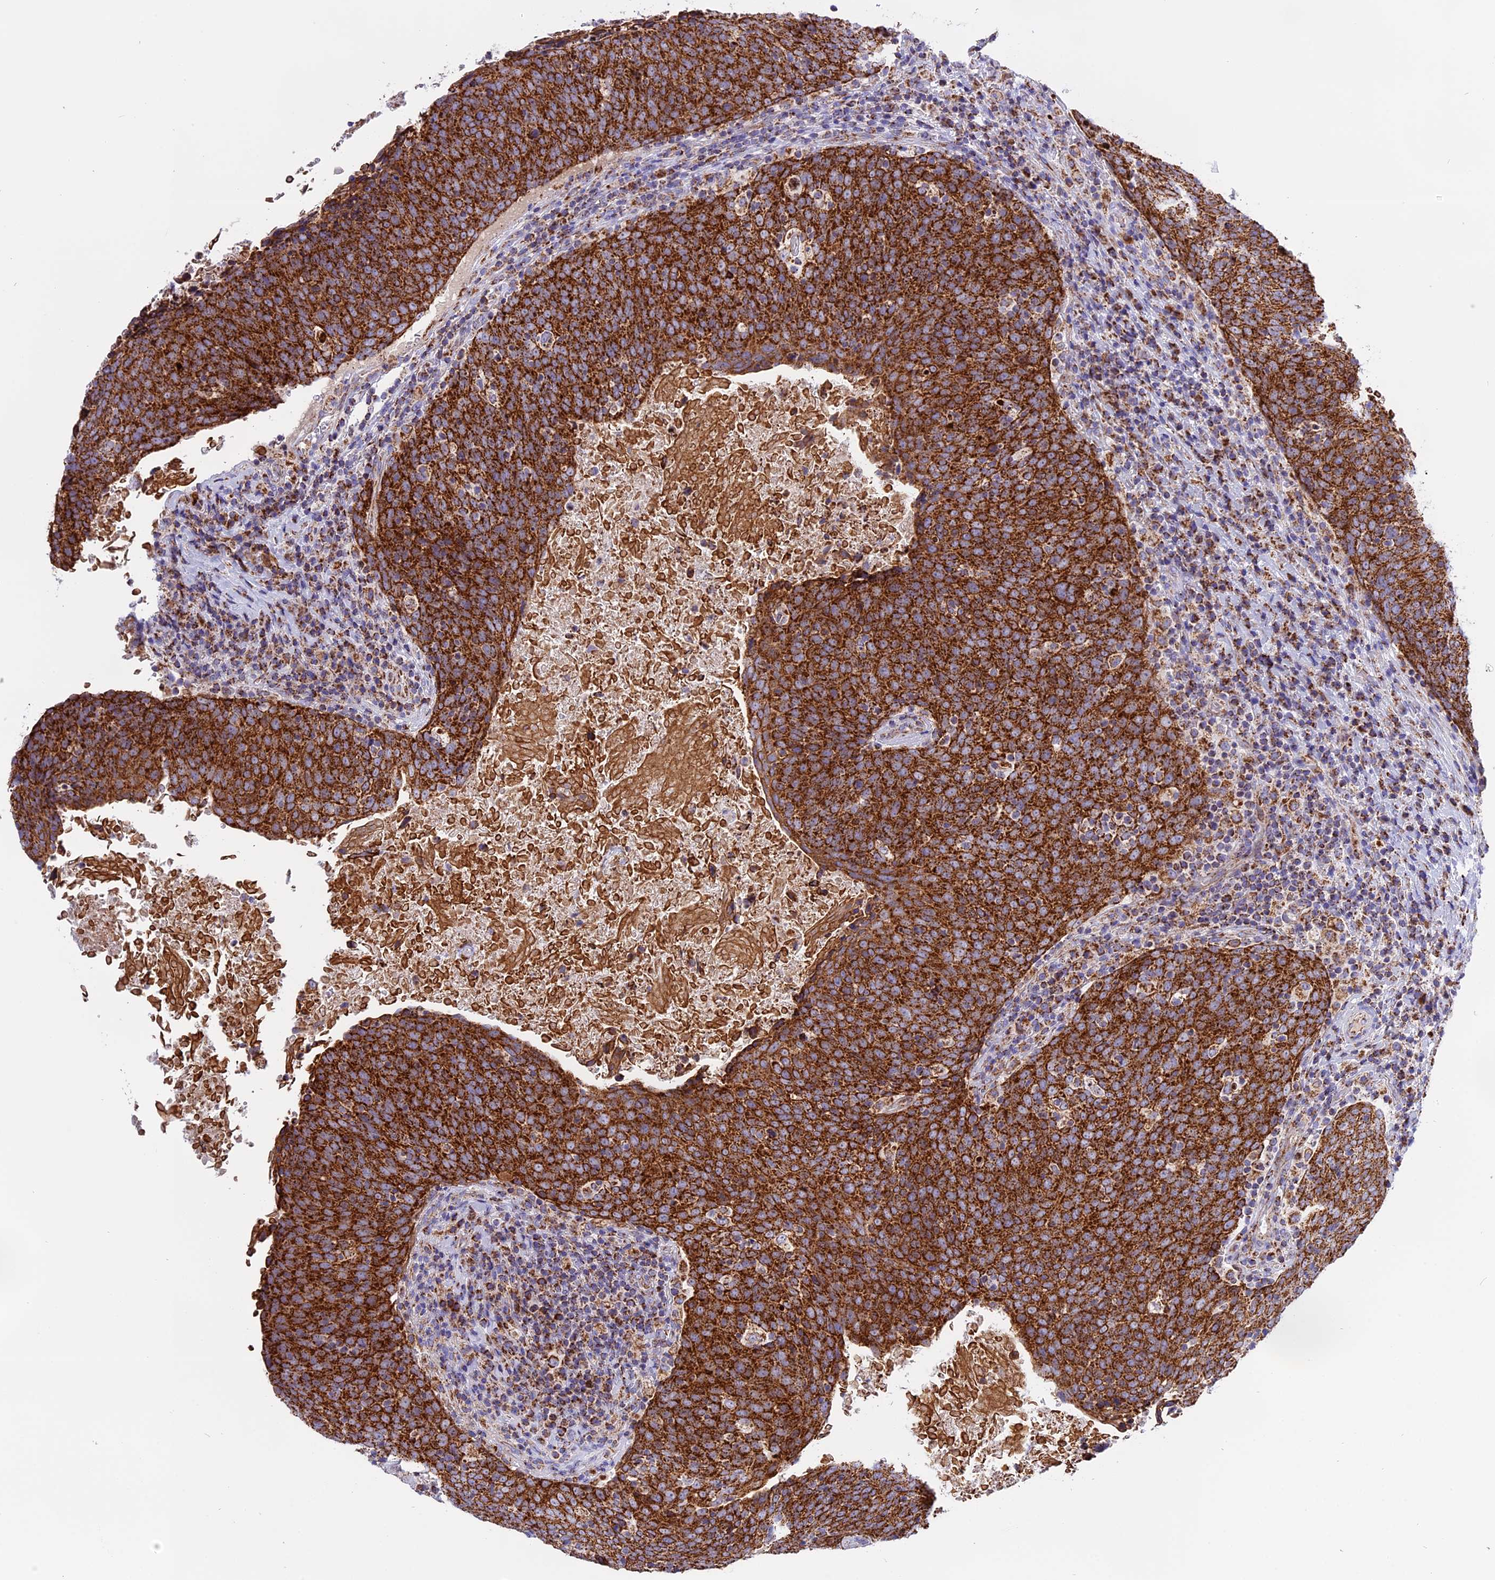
{"staining": {"intensity": "strong", "quantity": ">75%", "location": "cytoplasmic/membranous"}, "tissue": "head and neck cancer", "cell_type": "Tumor cells", "image_type": "cancer", "snomed": [{"axis": "morphology", "description": "Squamous cell carcinoma, NOS"}, {"axis": "morphology", "description": "Squamous cell carcinoma, metastatic, NOS"}, {"axis": "topography", "description": "Lymph node"}, {"axis": "topography", "description": "Head-Neck"}], "caption": "Human head and neck cancer stained for a protein (brown) displays strong cytoplasmic/membranous positive staining in approximately >75% of tumor cells.", "gene": "MRPS34", "patient": {"sex": "male", "age": 62}}